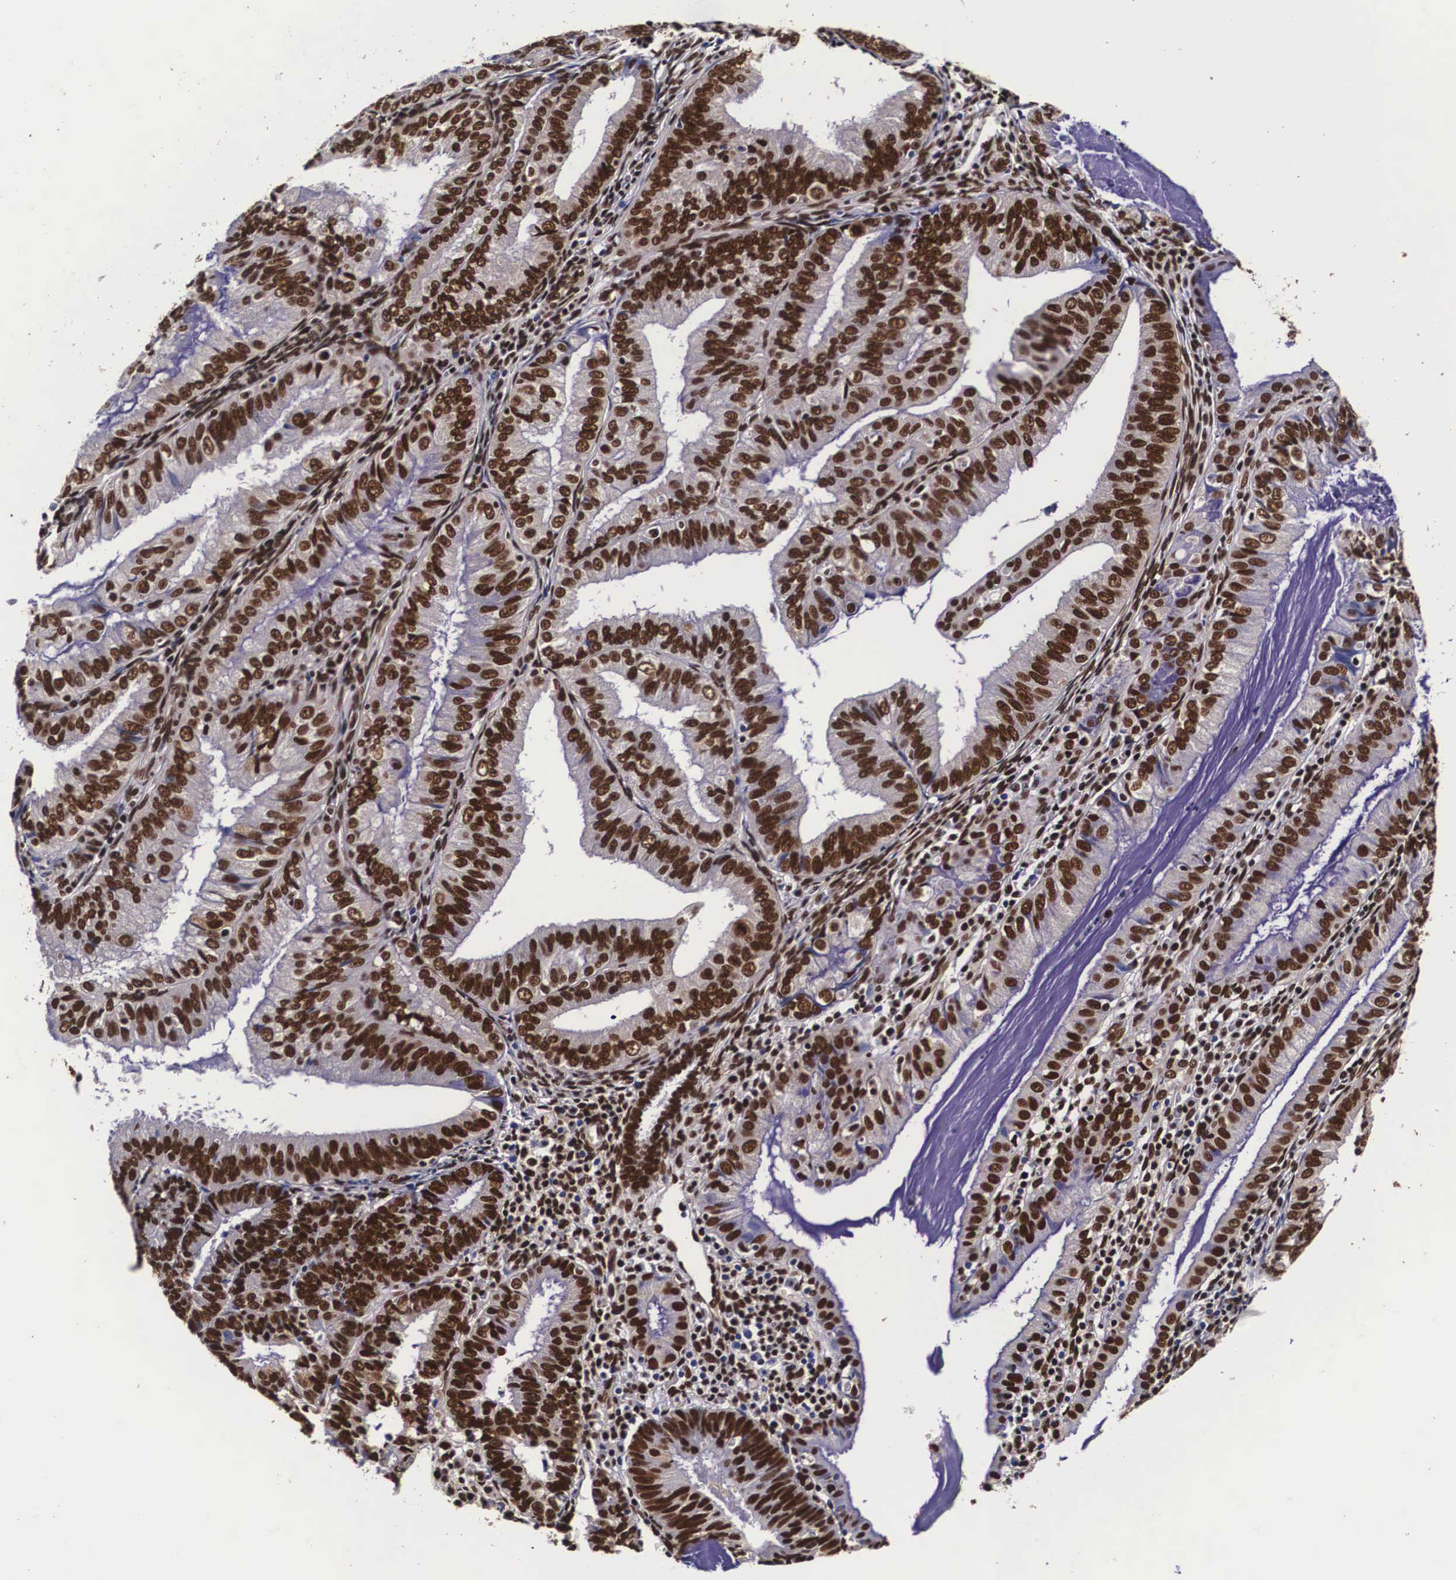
{"staining": {"intensity": "strong", "quantity": ">75%", "location": "nuclear"}, "tissue": "endometrial cancer", "cell_type": "Tumor cells", "image_type": "cancer", "snomed": [{"axis": "morphology", "description": "Adenocarcinoma, NOS"}, {"axis": "topography", "description": "Endometrium"}], "caption": "An immunohistochemistry photomicrograph of neoplastic tissue is shown. Protein staining in brown shows strong nuclear positivity in endometrial cancer (adenocarcinoma) within tumor cells.", "gene": "PABPN1", "patient": {"sex": "female", "age": 66}}